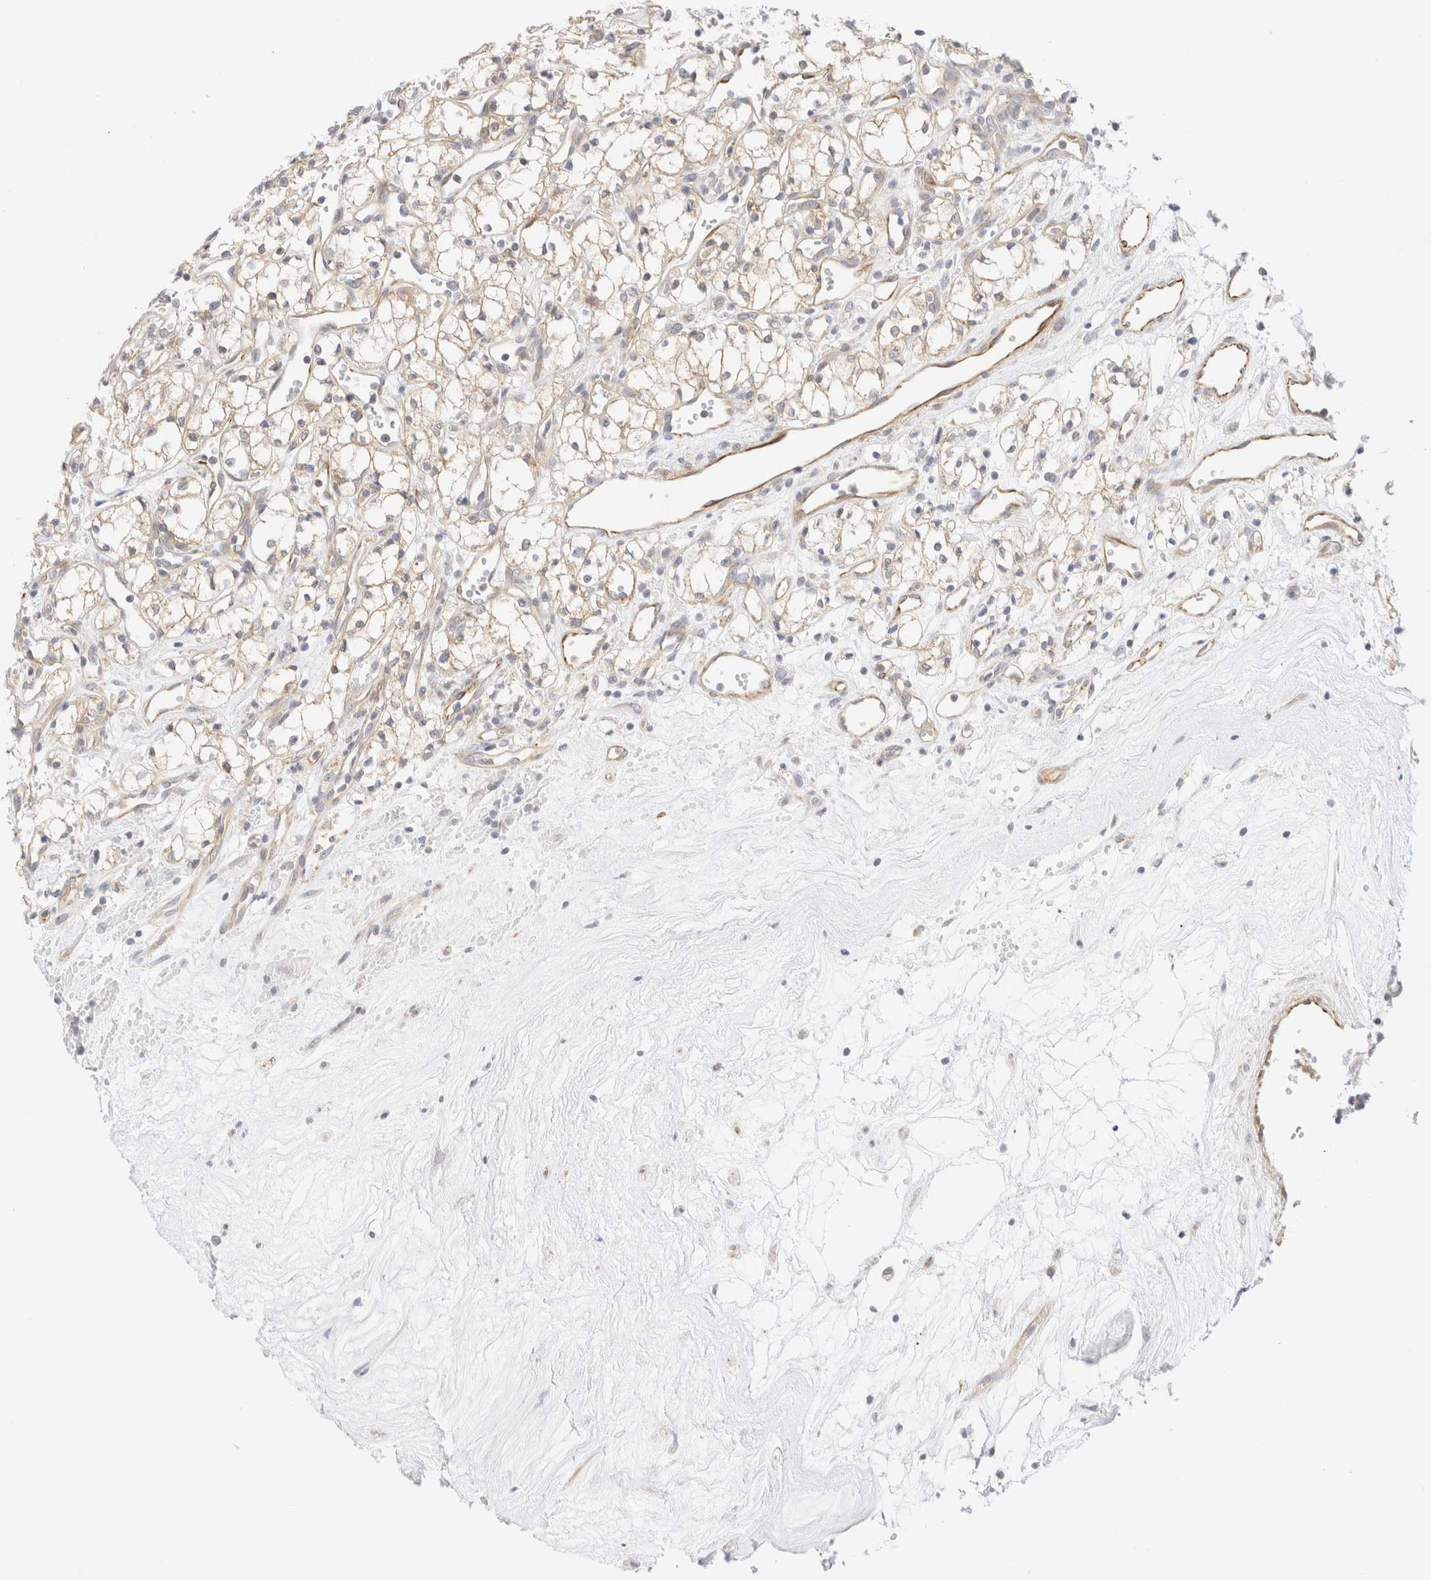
{"staining": {"intensity": "weak", "quantity": ">75%", "location": "cytoplasmic/membranous"}, "tissue": "renal cancer", "cell_type": "Tumor cells", "image_type": "cancer", "snomed": [{"axis": "morphology", "description": "Adenocarcinoma, NOS"}, {"axis": "topography", "description": "Kidney"}], "caption": "Immunohistochemistry (IHC) photomicrograph of renal cancer (adenocarcinoma) stained for a protein (brown), which reveals low levels of weak cytoplasmic/membranous expression in approximately >75% of tumor cells.", "gene": "UNC13B", "patient": {"sex": "male", "age": 59}}